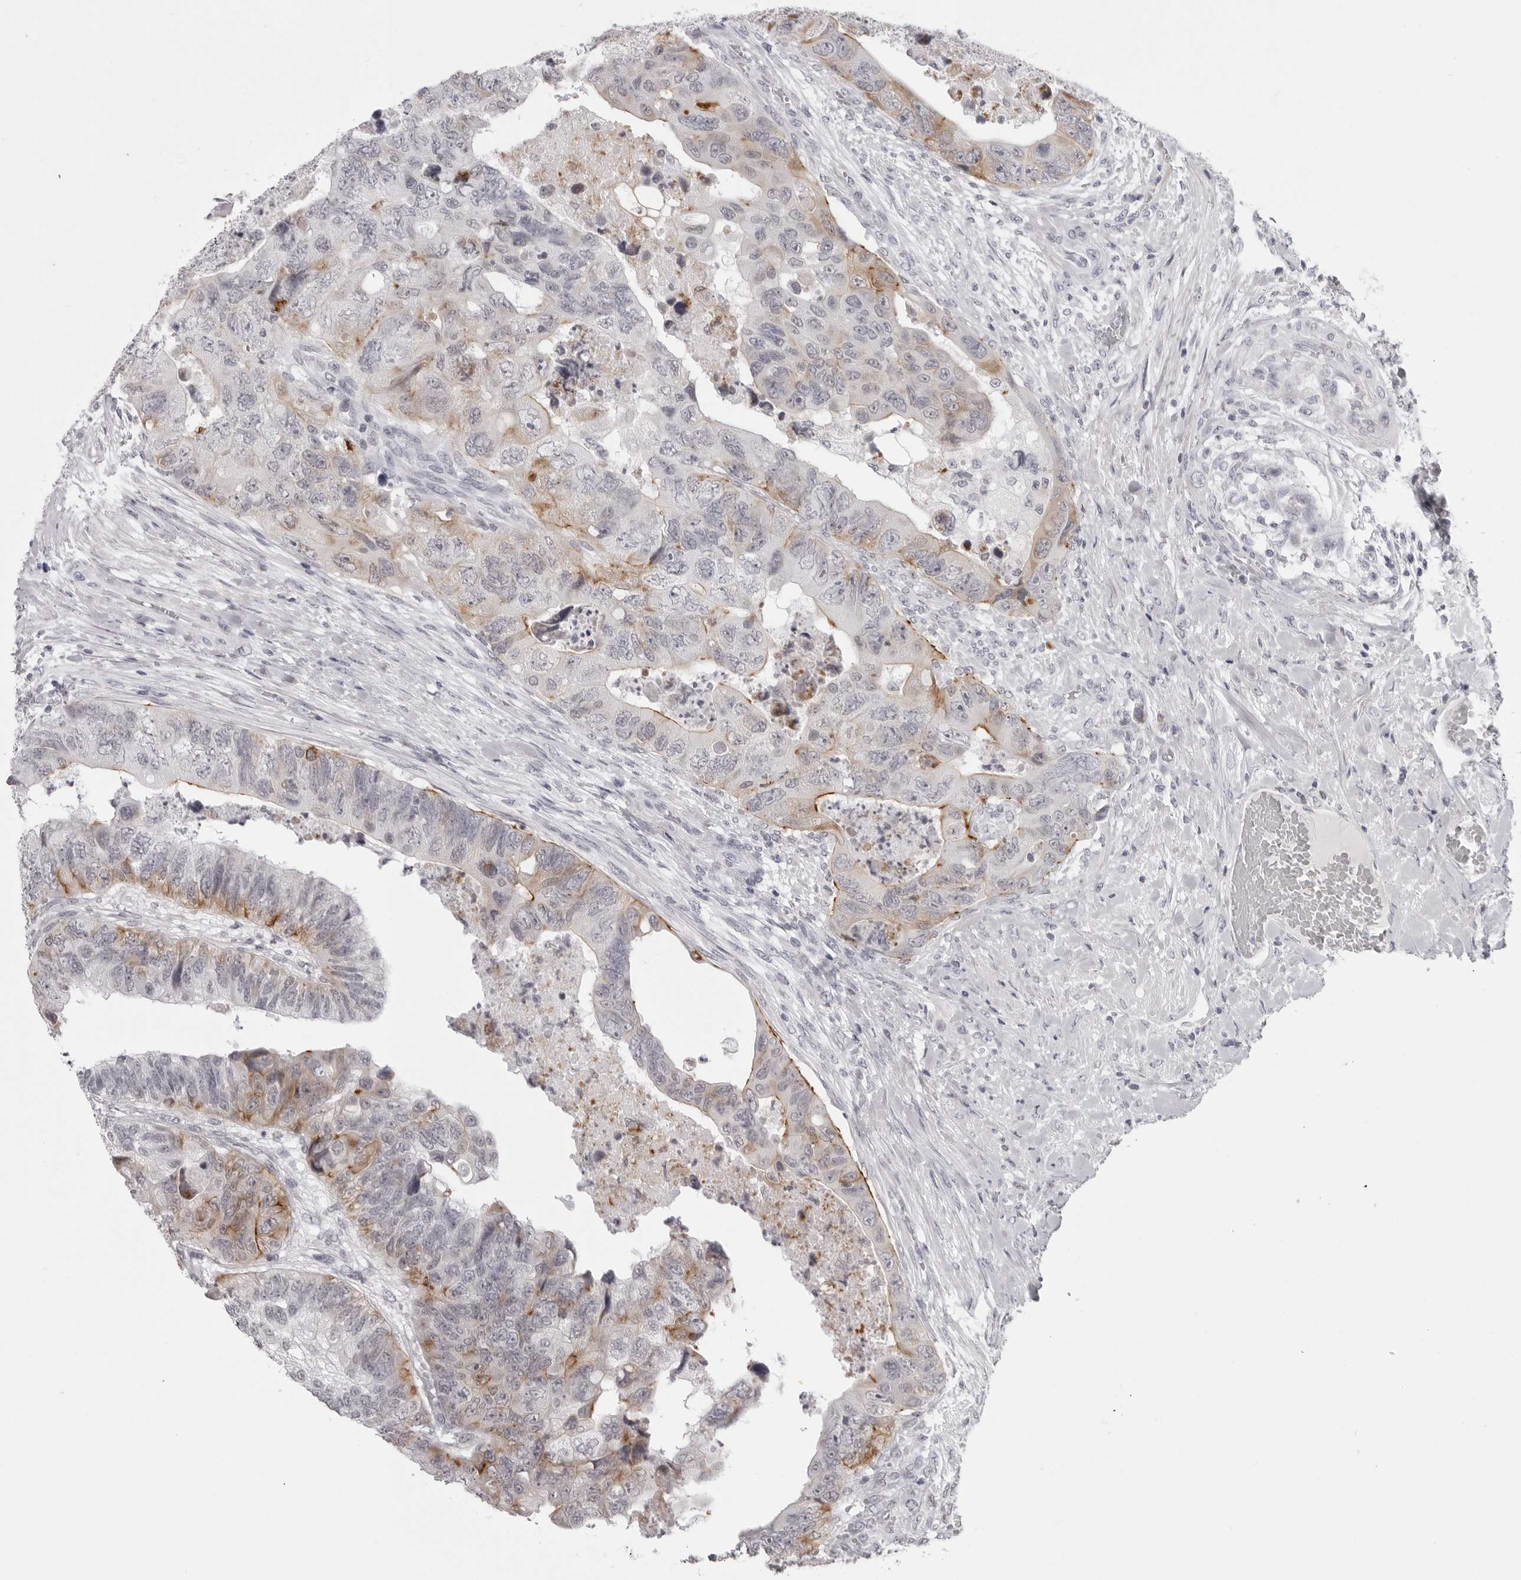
{"staining": {"intensity": "moderate", "quantity": "25%-75%", "location": "cytoplasmic/membranous"}, "tissue": "colorectal cancer", "cell_type": "Tumor cells", "image_type": "cancer", "snomed": [{"axis": "morphology", "description": "Adenocarcinoma, NOS"}, {"axis": "topography", "description": "Rectum"}], "caption": "This photomicrograph reveals colorectal cancer (adenocarcinoma) stained with immunohistochemistry (IHC) to label a protein in brown. The cytoplasmic/membranous of tumor cells show moderate positivity for the protein. Nuclei are counter-stained blue.", "gene": "NUDT18", "patient": {"sex": "male", "age": 63}}